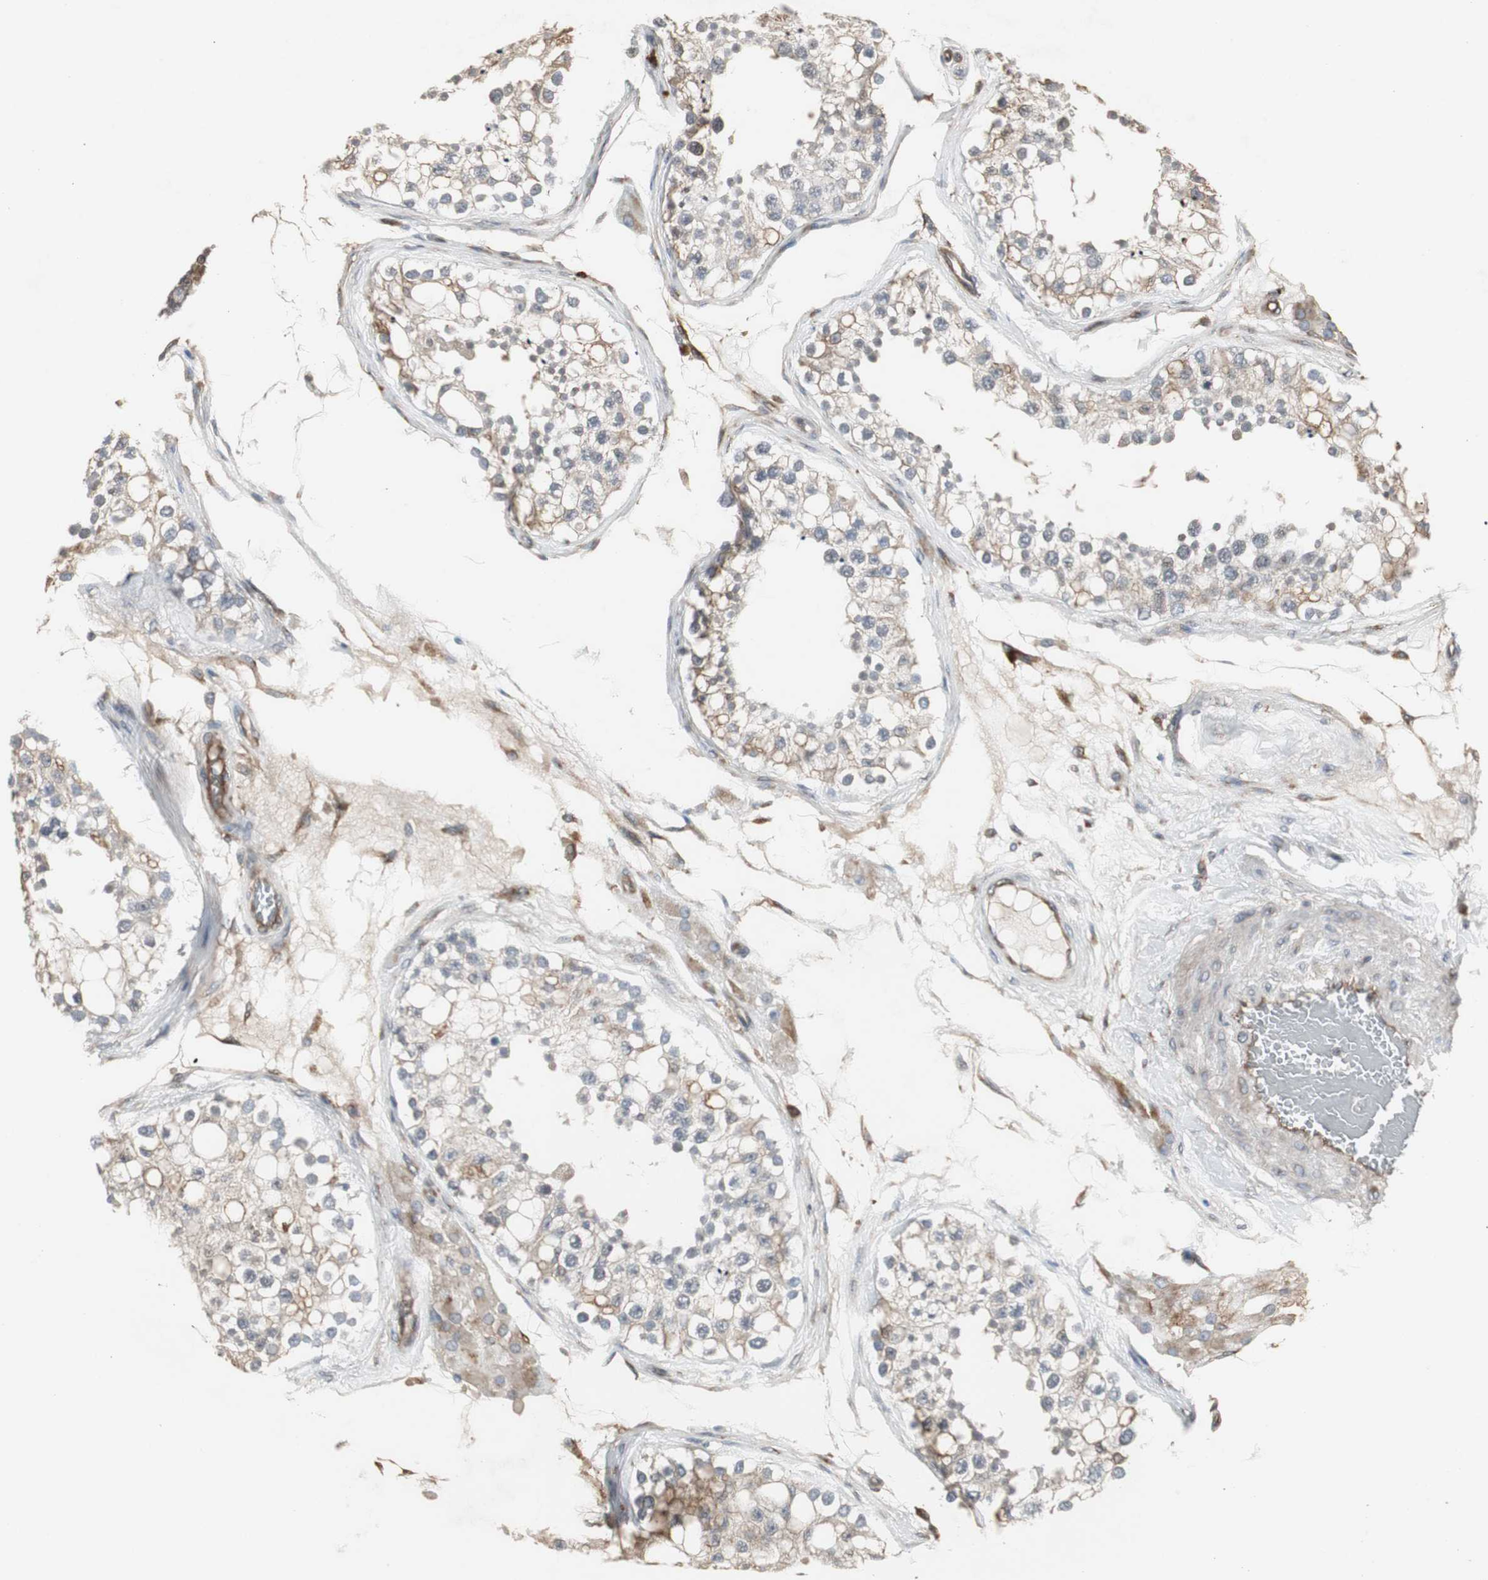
{"staining": {"intensity": "weak", "quantity": "25%-75%", "location": "cytoplasmic/membranous"}, "tissue": "testis", "cell_type": "Cells in seminiferous ducts", "image_type": "normal", "snomed": [{"axis": "morphology", "description": "Normal tissue, NOS"}, {"axis": "topography", "description": "Testis"}], "caption": "Immunohistochemistry histopathology image of benign testis: testis stained using immunohistochemistry (IHC) shows low levels of weak protein expression localized specifically in the cytoplasmic/membranous of cells in seminiferous ducts, appearing as a cytoplasmic/membranous brown color.", "gene": "ATP2B2", "patient": {"sex": "male", "age": 68}}